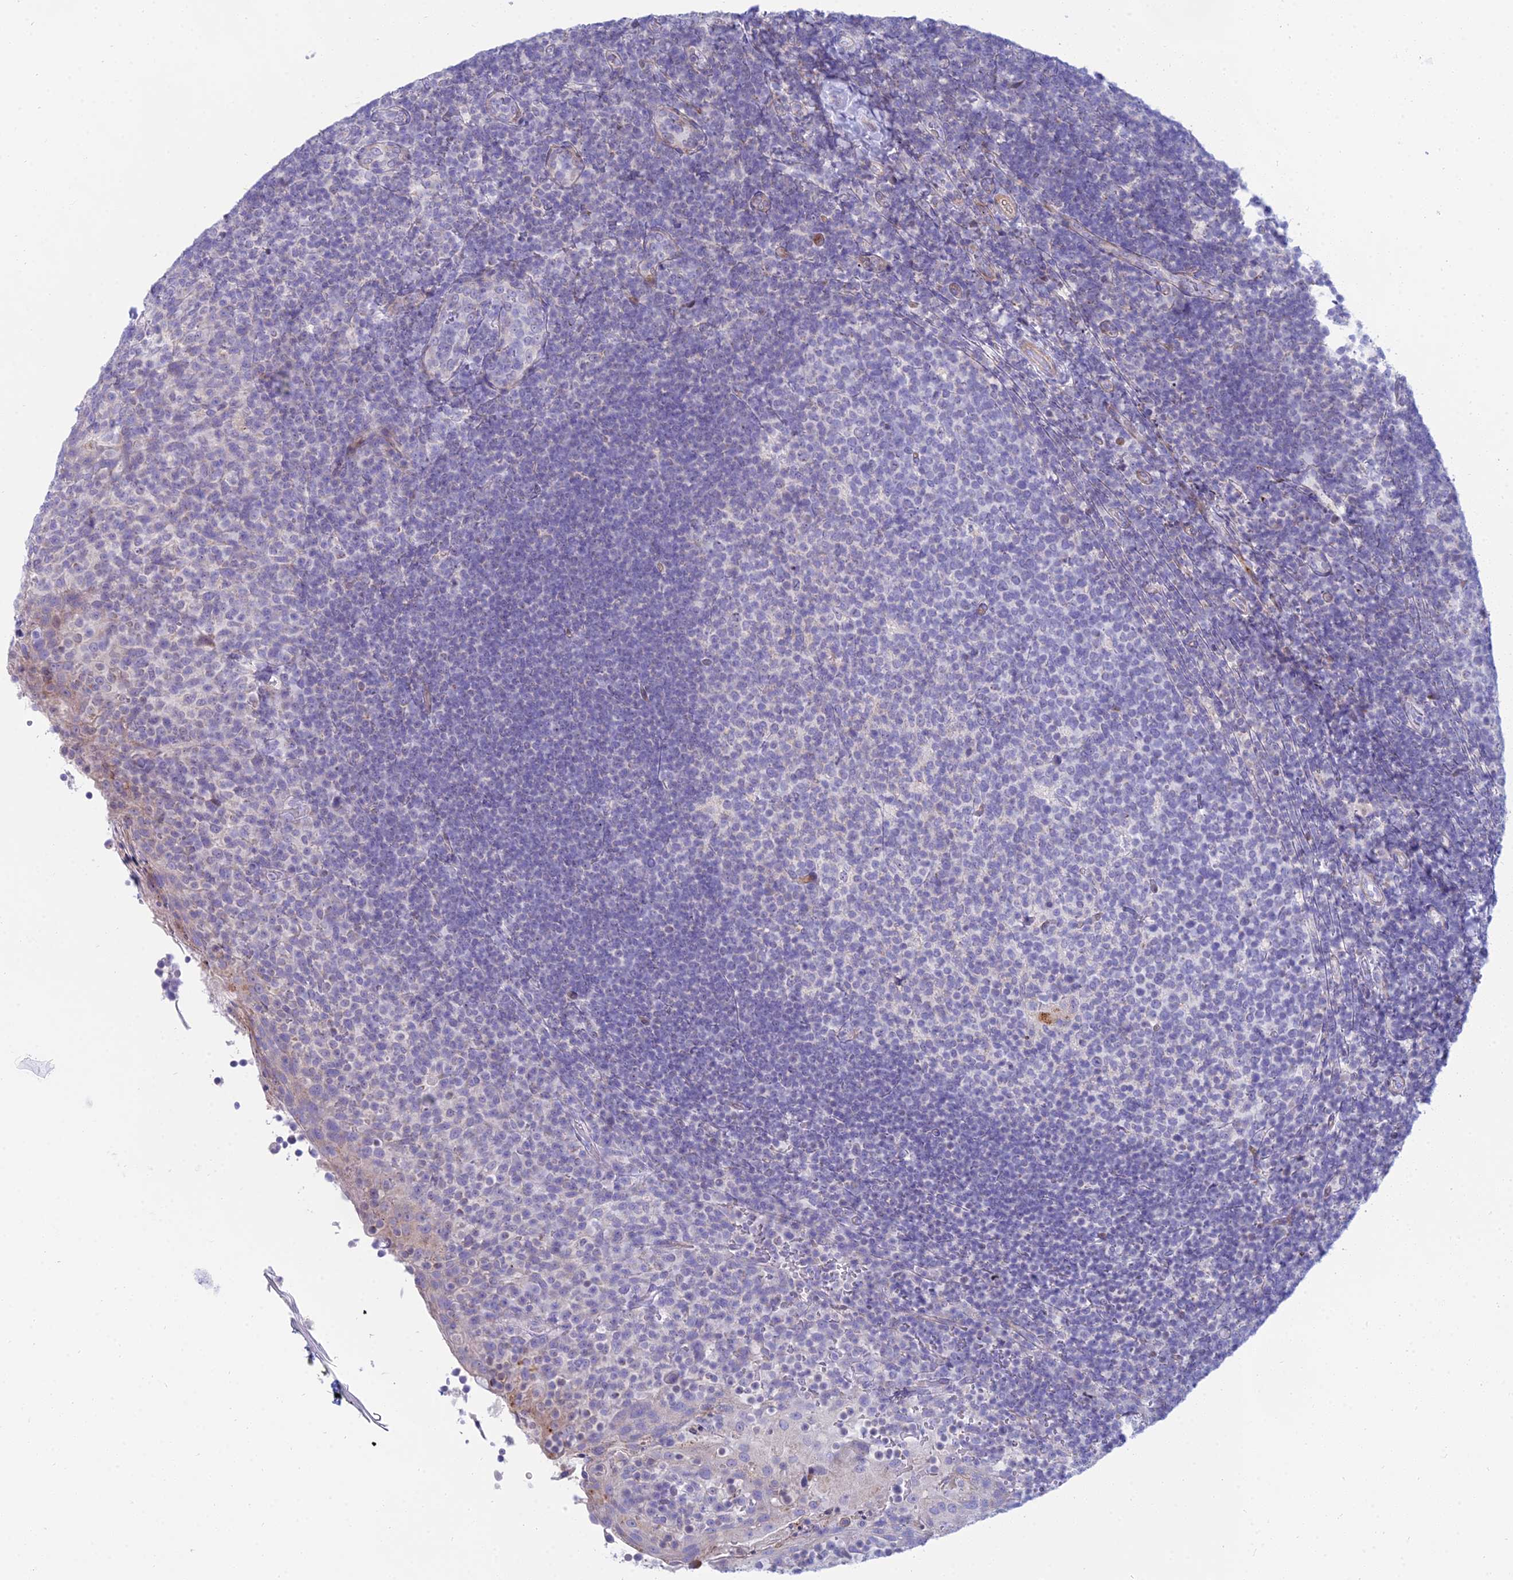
{"staining": {"intensity": "negative", "quantity": "none", "location": "none"}, "tissue": "tonsil", "cell_type": "Germinal center cells", "image_type": "normal", "snomed": [{"axis": "morphology", "description": "Normal tissue, NOS"}, {"axis": "topography", "description": "Tonsil"}], "caption": "This is a micrograph of immunohistochemistry staining of normal tonsil, which shows no staining in germinal center cells. The staining was performed using DAB to visualize the protein expression in brown, while the nuclei were stained in blue with hematoxylin (Magnification: 20x).", "gene": "PRR13", "patient": {"sex": "female", "age": 10}}